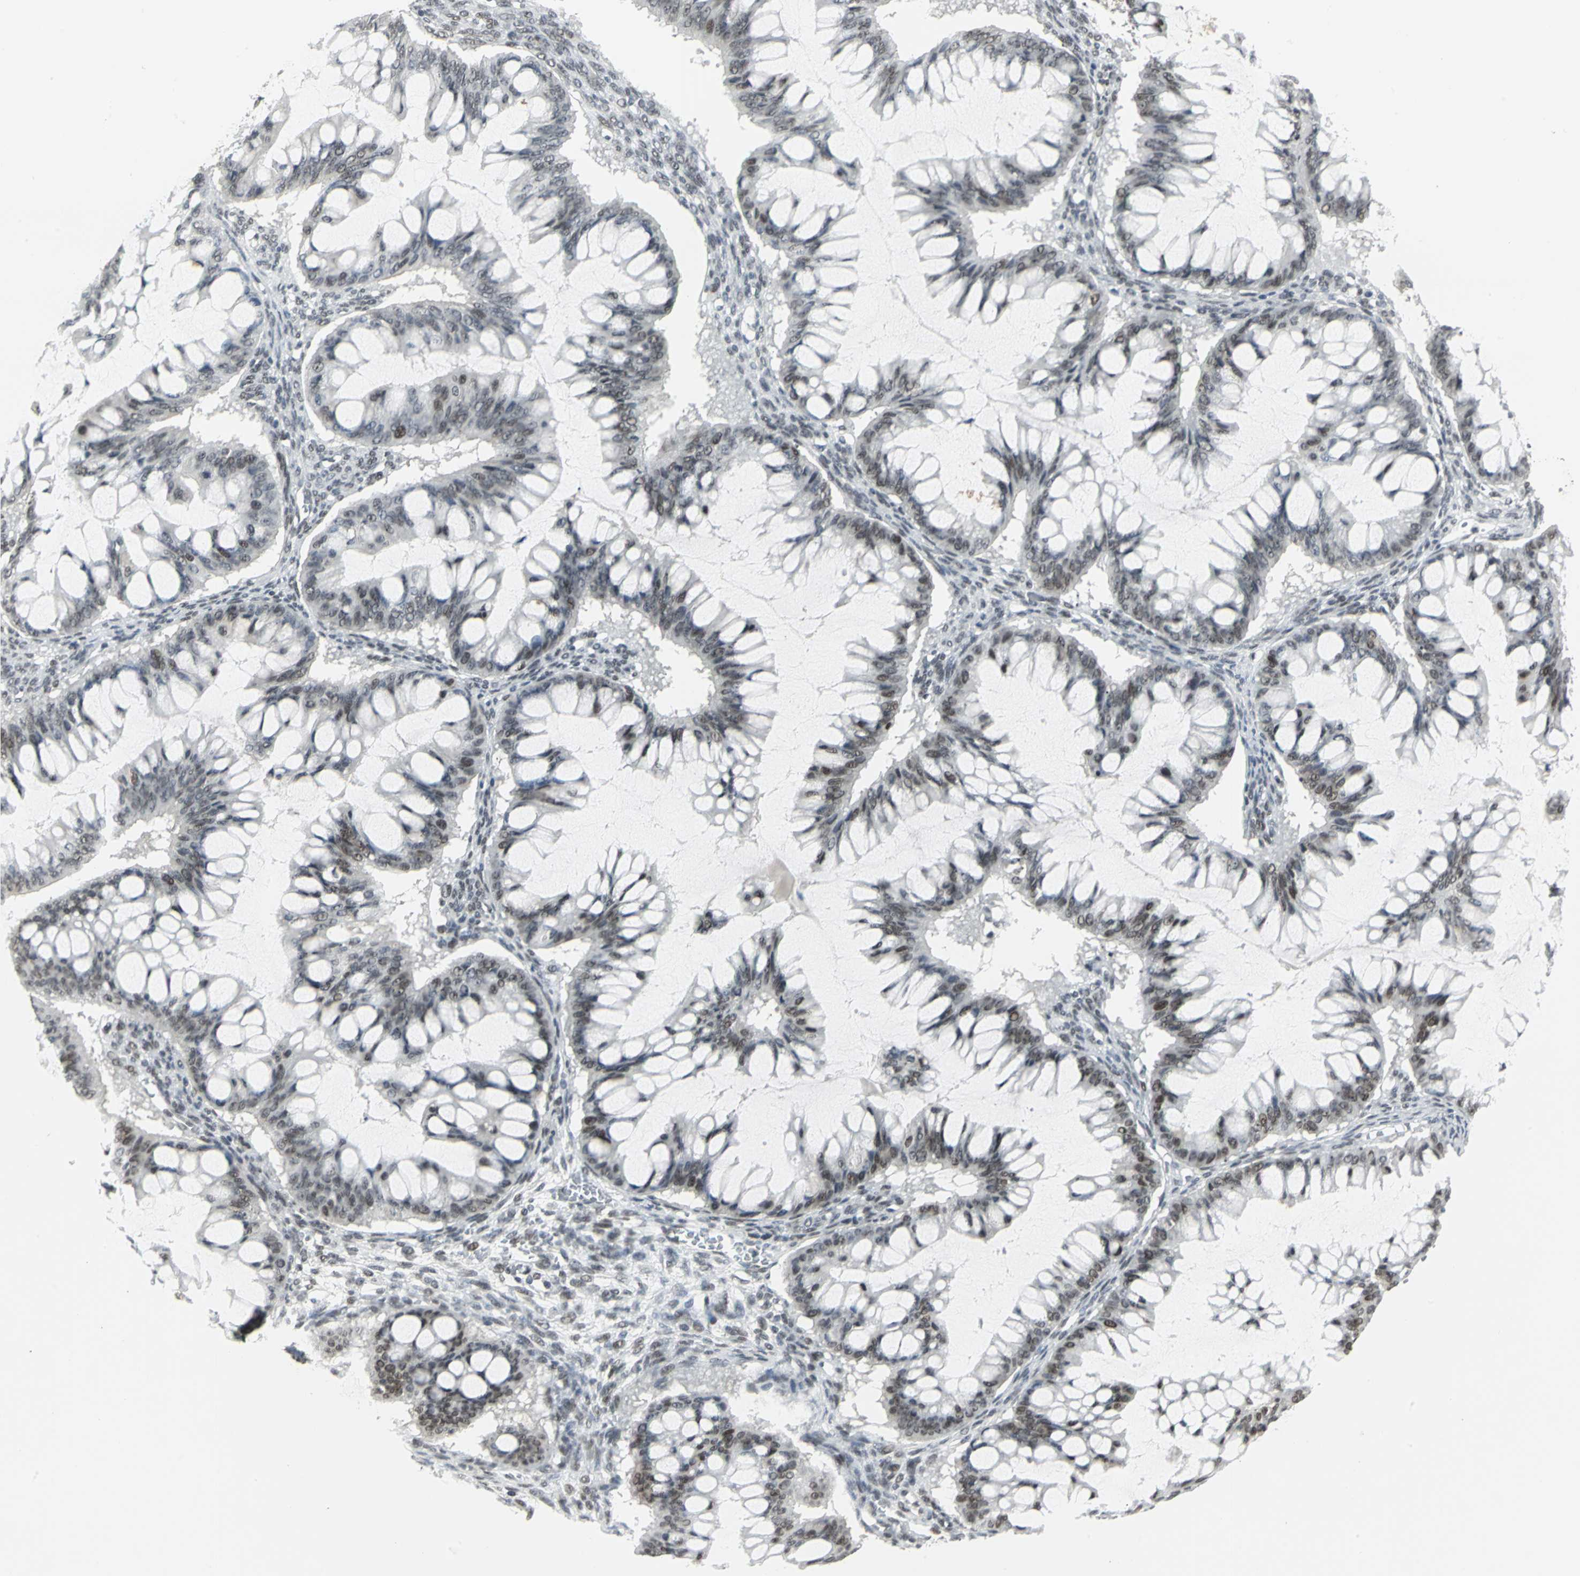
{"staining": {"intensity": "weak", "quantity": ">75%", "location": "nuclear"}, "tissue": "ovarian cancer", "cell_type": "Tumor cells", "image_type": "cancer", "snomed": [{"axis": "morphology", "description": "Cystadenocarcinoma, mucinous, NOS"}, {"axis": "topography", "description": "Ovary"}], "caption": "The immunohistochemical stain shows weak nuclear staining in tumor cells of mucinous cystadenocarcinoma (ovarian) tissue. The protein of interest is stained brown, and the nuclei are stained in blue (DAB (3,3'-diaminobenzidine) IHC with brightfield microscopy, high magnification).", "gene": "CBX3", "patient": {"sex": "female", "age": 73}}